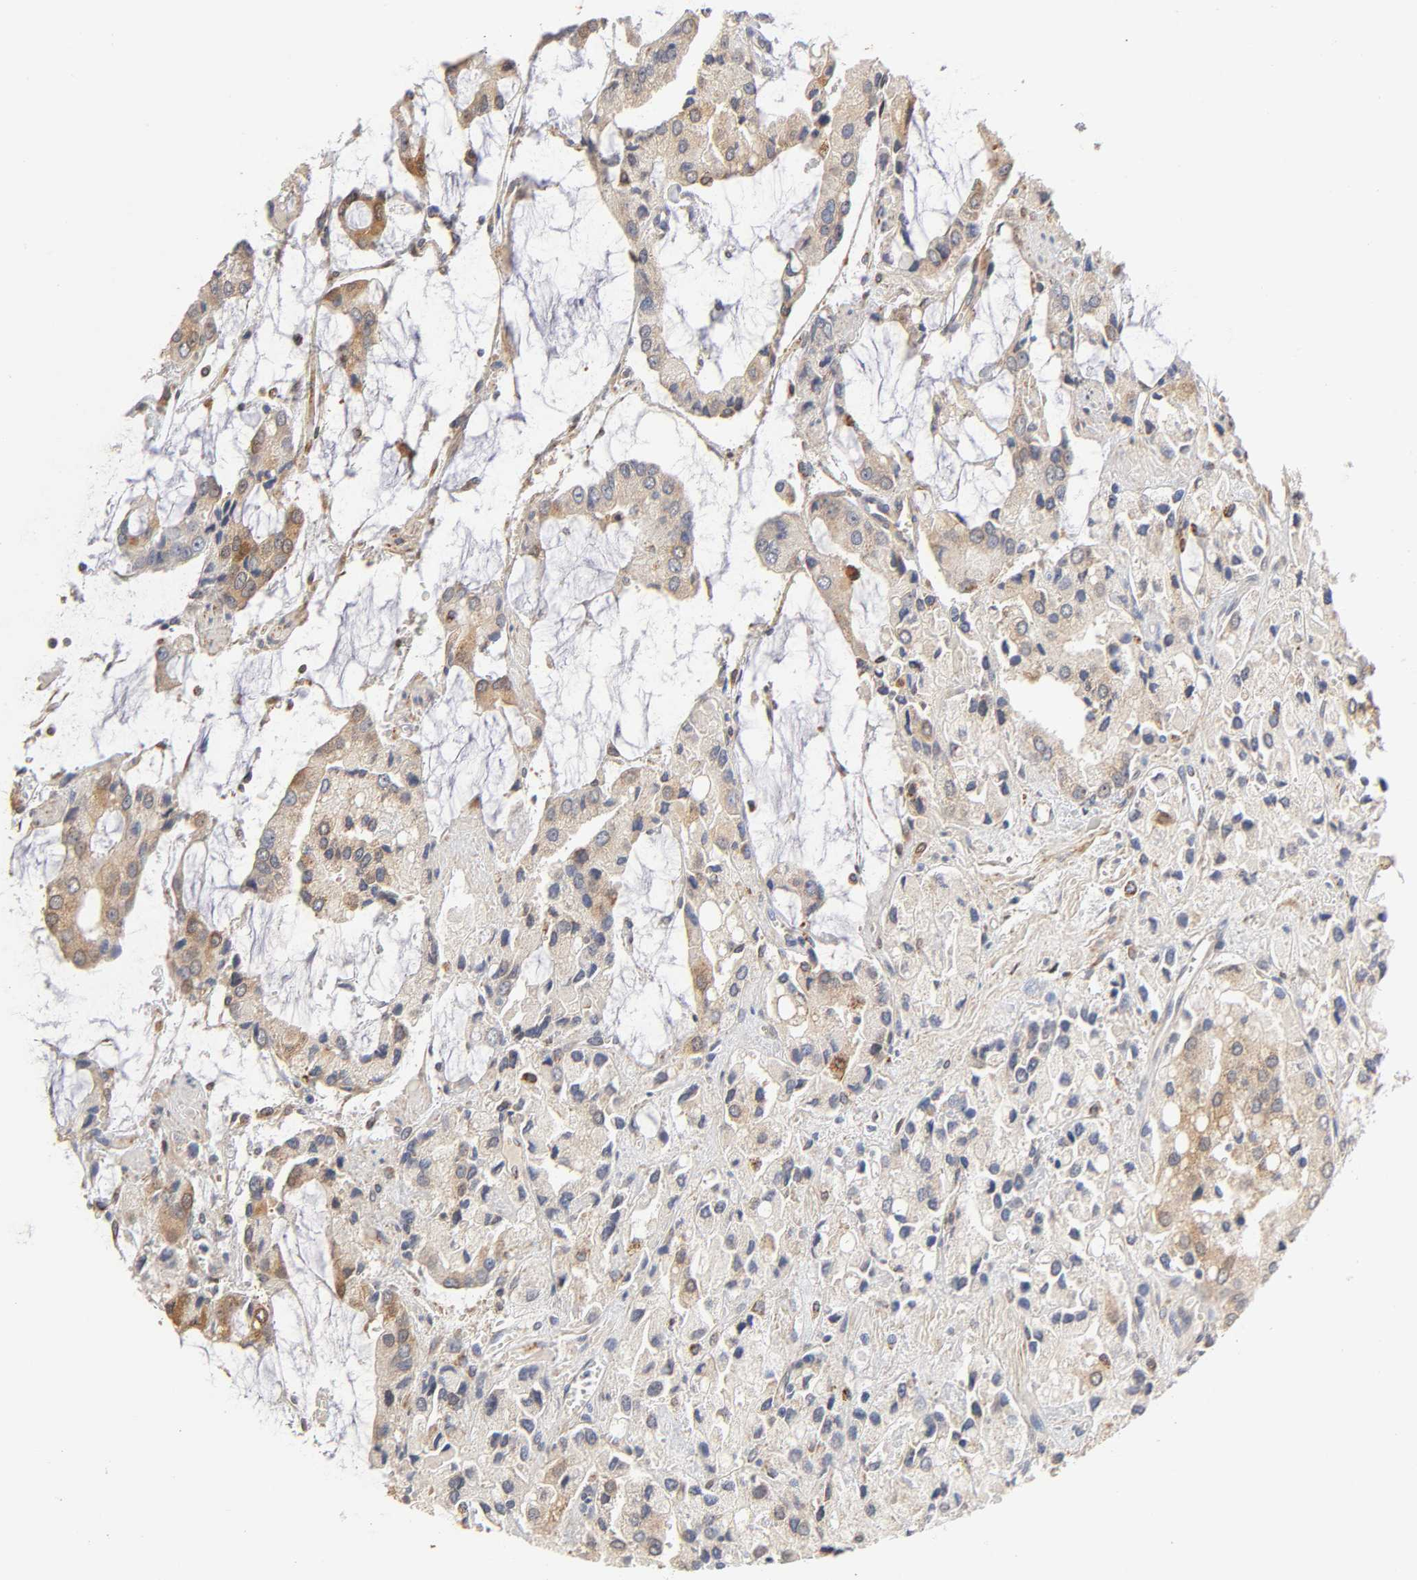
{"staining": {"intensity": "moderate", "quantity": "25%-75%", "location": "cytoplasmic/membranous,nuclear"}, "tissue": "prostate cancer", "cell_type": "Tumor cells", "image_type": "cancer", "snomed": [{"axis": "morphology", "description": "Adenocarcinoma, High grade"}, {"axis": "topography", "description": "Prostate"}], "caption": "DAB immunohistochemical staining of human prostate cancer (adenocarcinoma (high-grade)) reveals moderate cytoplasmic/membranous and nuclear protein expression in about 25%-75% of tumor cells.", "gene": "ISG15", "patient": {"sex": "male", "age": 67}}